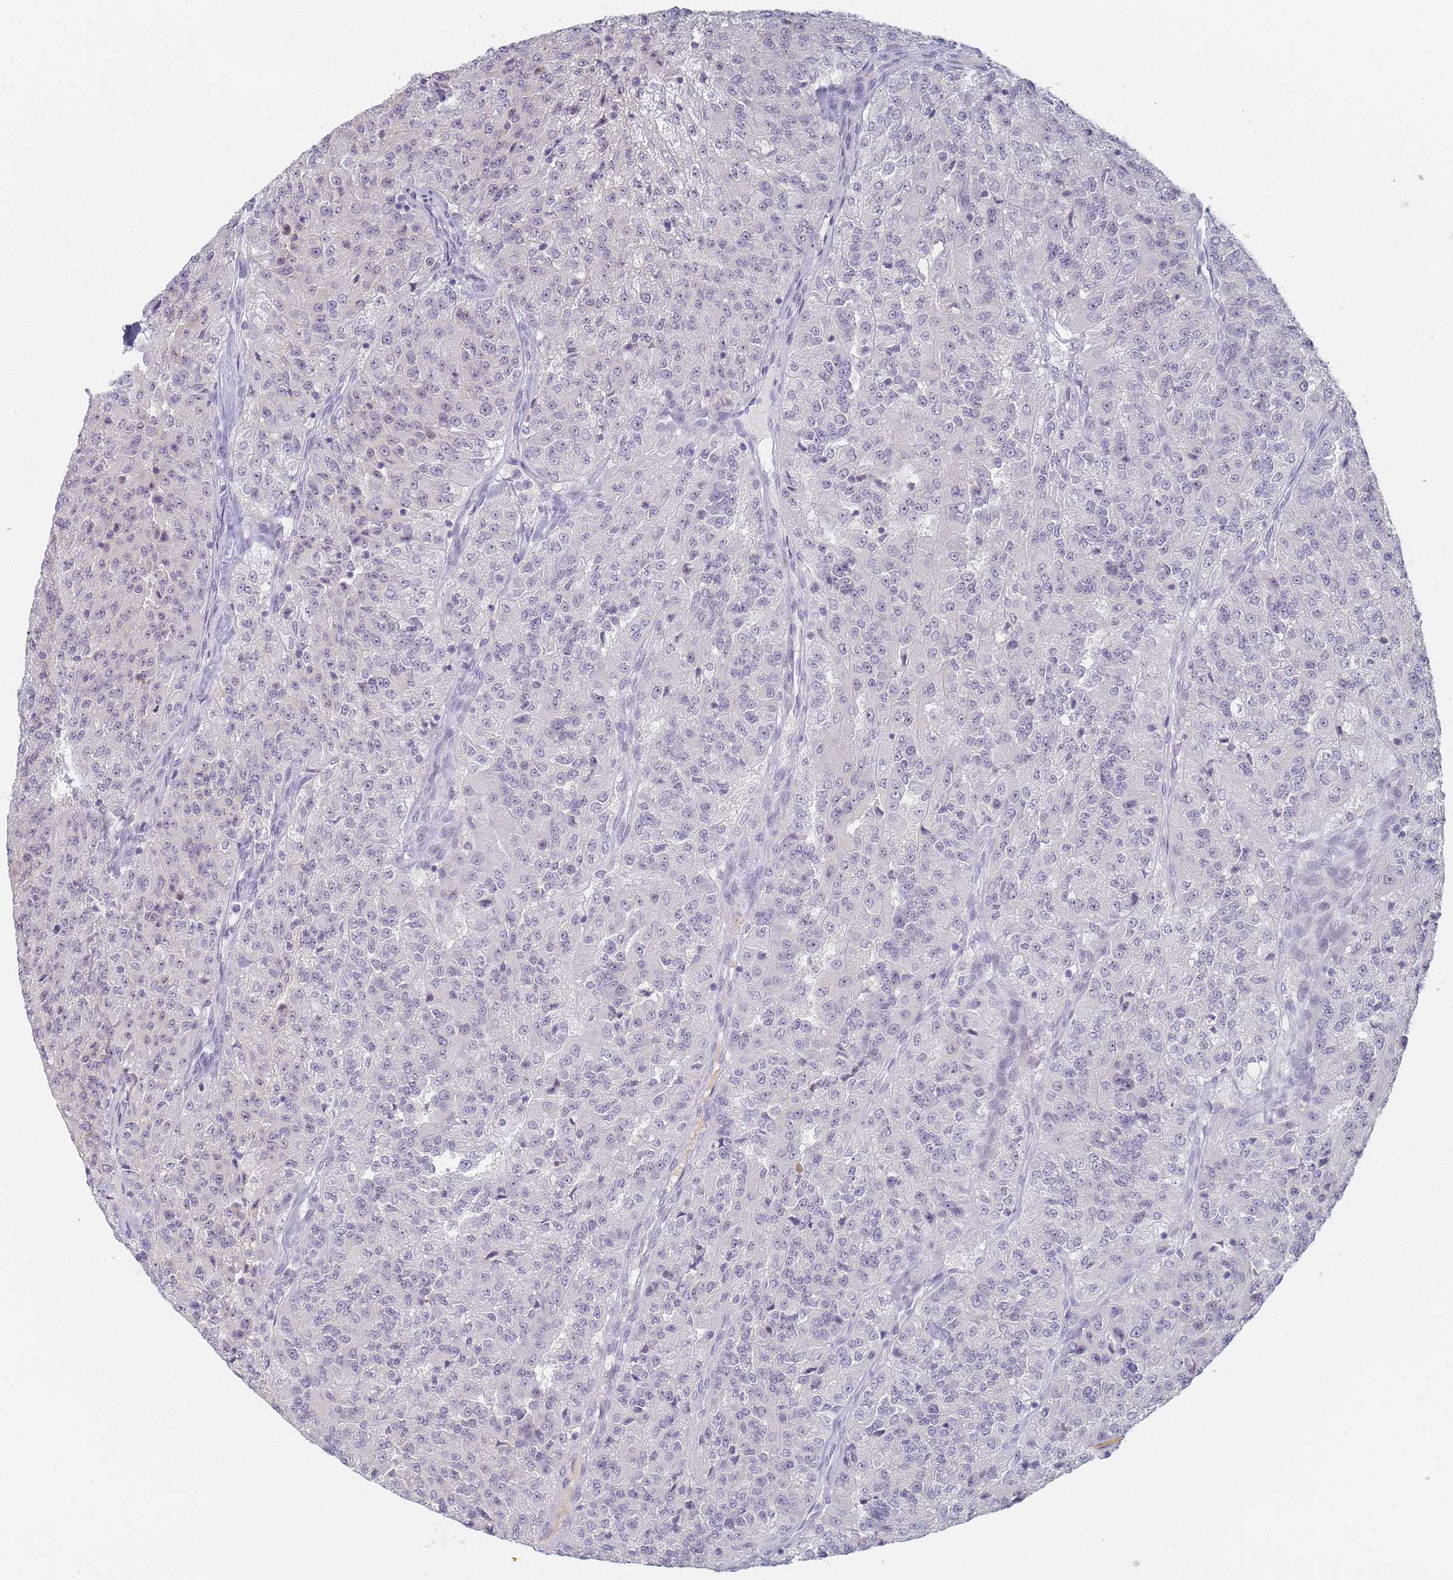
{"staining": {"intensity": "negative", "quantity": "none", "location": "none"}, "tissue": "renal cancer", "cell_type": "Tumor cells", "image_type": "cancer", "snomed": [{"axis": "morphology", "description": "Adenocarcinoma, NOS"}, {"axis": "topography", "description": "Kidney"}], "caption": "DAB (3,3'-diaminobenzidine) immunohistochemical staining of adenocarcinoma (renal) reveals no significant expression in tumor cells.", "gene": "SLC38A9", "patient": {"sex": "female", "age": 63}}